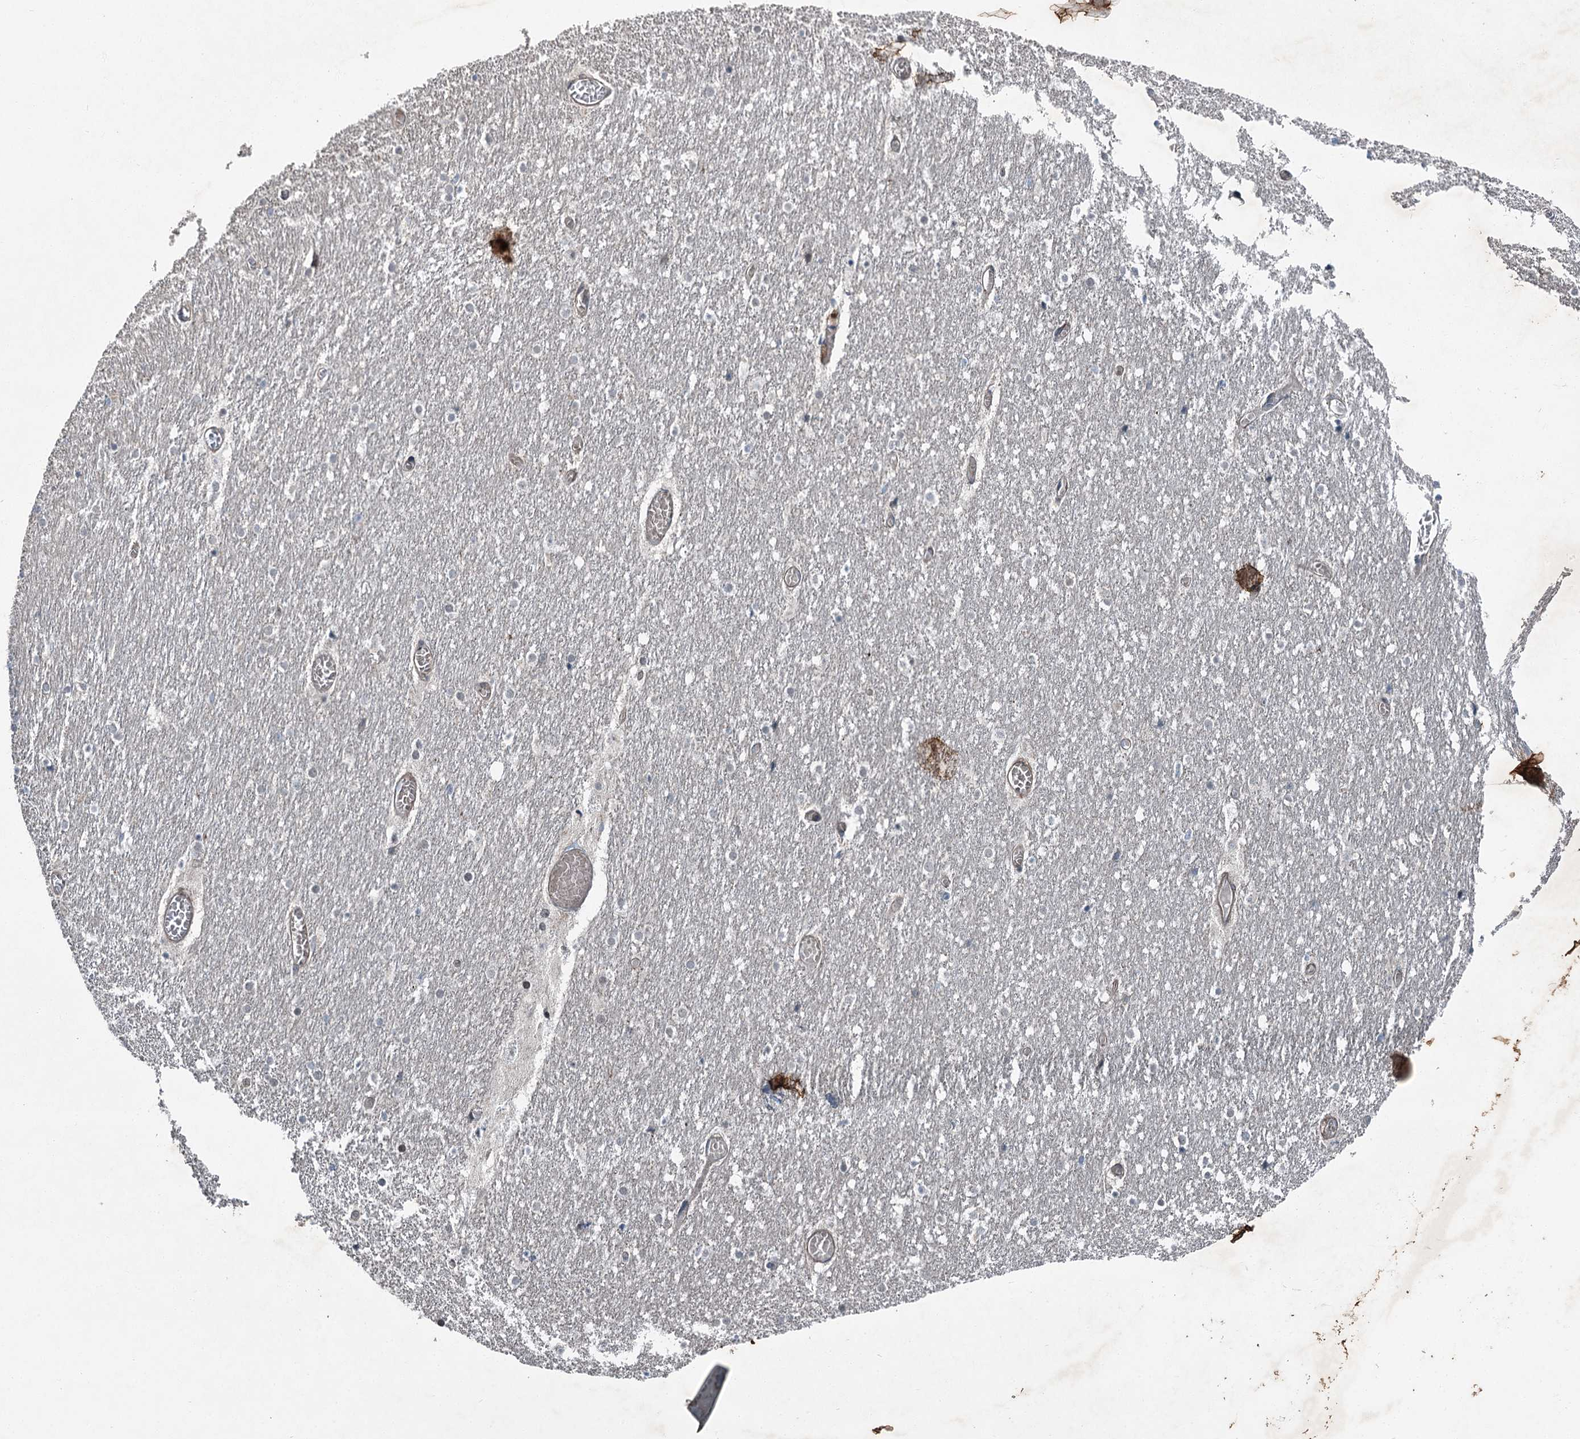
{"staining": {"intensity": "negative", "quantity": "none", "location": "none"}, "tissue": "cerebellum", "cell_type": "Cells in granular layer", "image_type": "normal", "snomed": [{"axis": "morphology", "description": "Normal tissue, NOS"}, {"axis": "topography", "description": "Cerebellum"}], "caption": "This is an immunohistochemistry micrograph of unremarkable human cerebellum. There is no staining in cells in granular layer.", "gene": "AXL", "patient": {"sex": "female", "age": 28}}